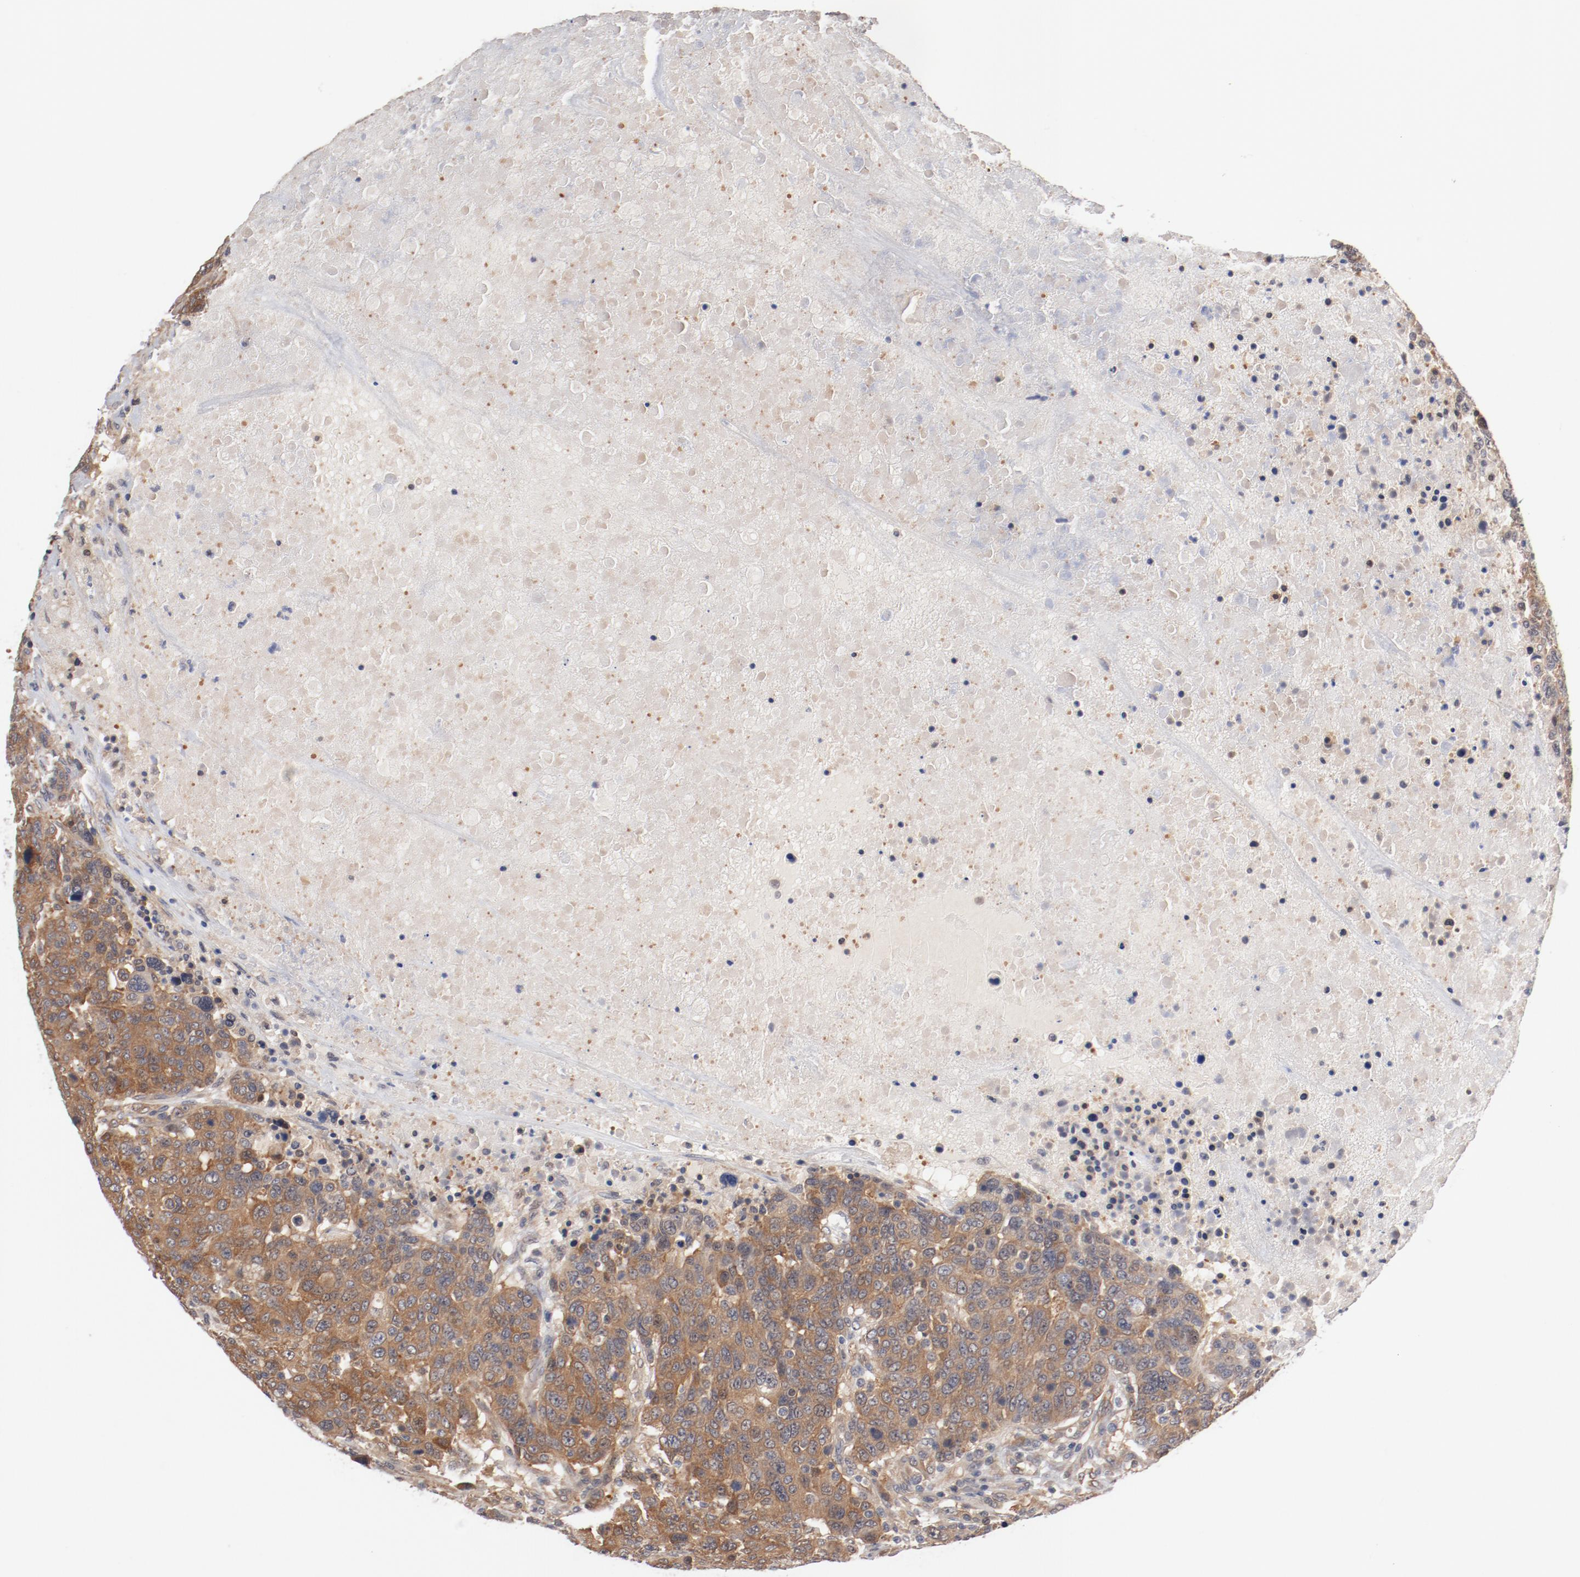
{"staining": {"intensity": "moderate", "quantity": ">75%", "location": "cytoplasmic/membranous"}, "tissue": "breast cancer", "cell_type": "Tumor cells", "image_type": "cancer", "snomed": [{"axis": "morphology", "description": "Duct carcinoma"}, {"axis": "topography", "description": "Breast"}], "caption": "Tumor cells reveal medium levels of moderate cytoplasmic/membranous positivity in approximately >75% of cells in breast cancer. The staining was performed using DAB (3,3'-diaminobenzidine), with brown indicating positive protein expression. Nuclei are stained blue with hematoxylin.", "gene": "PITPNM2", "patient": {"sex": "female", "age": 37}}